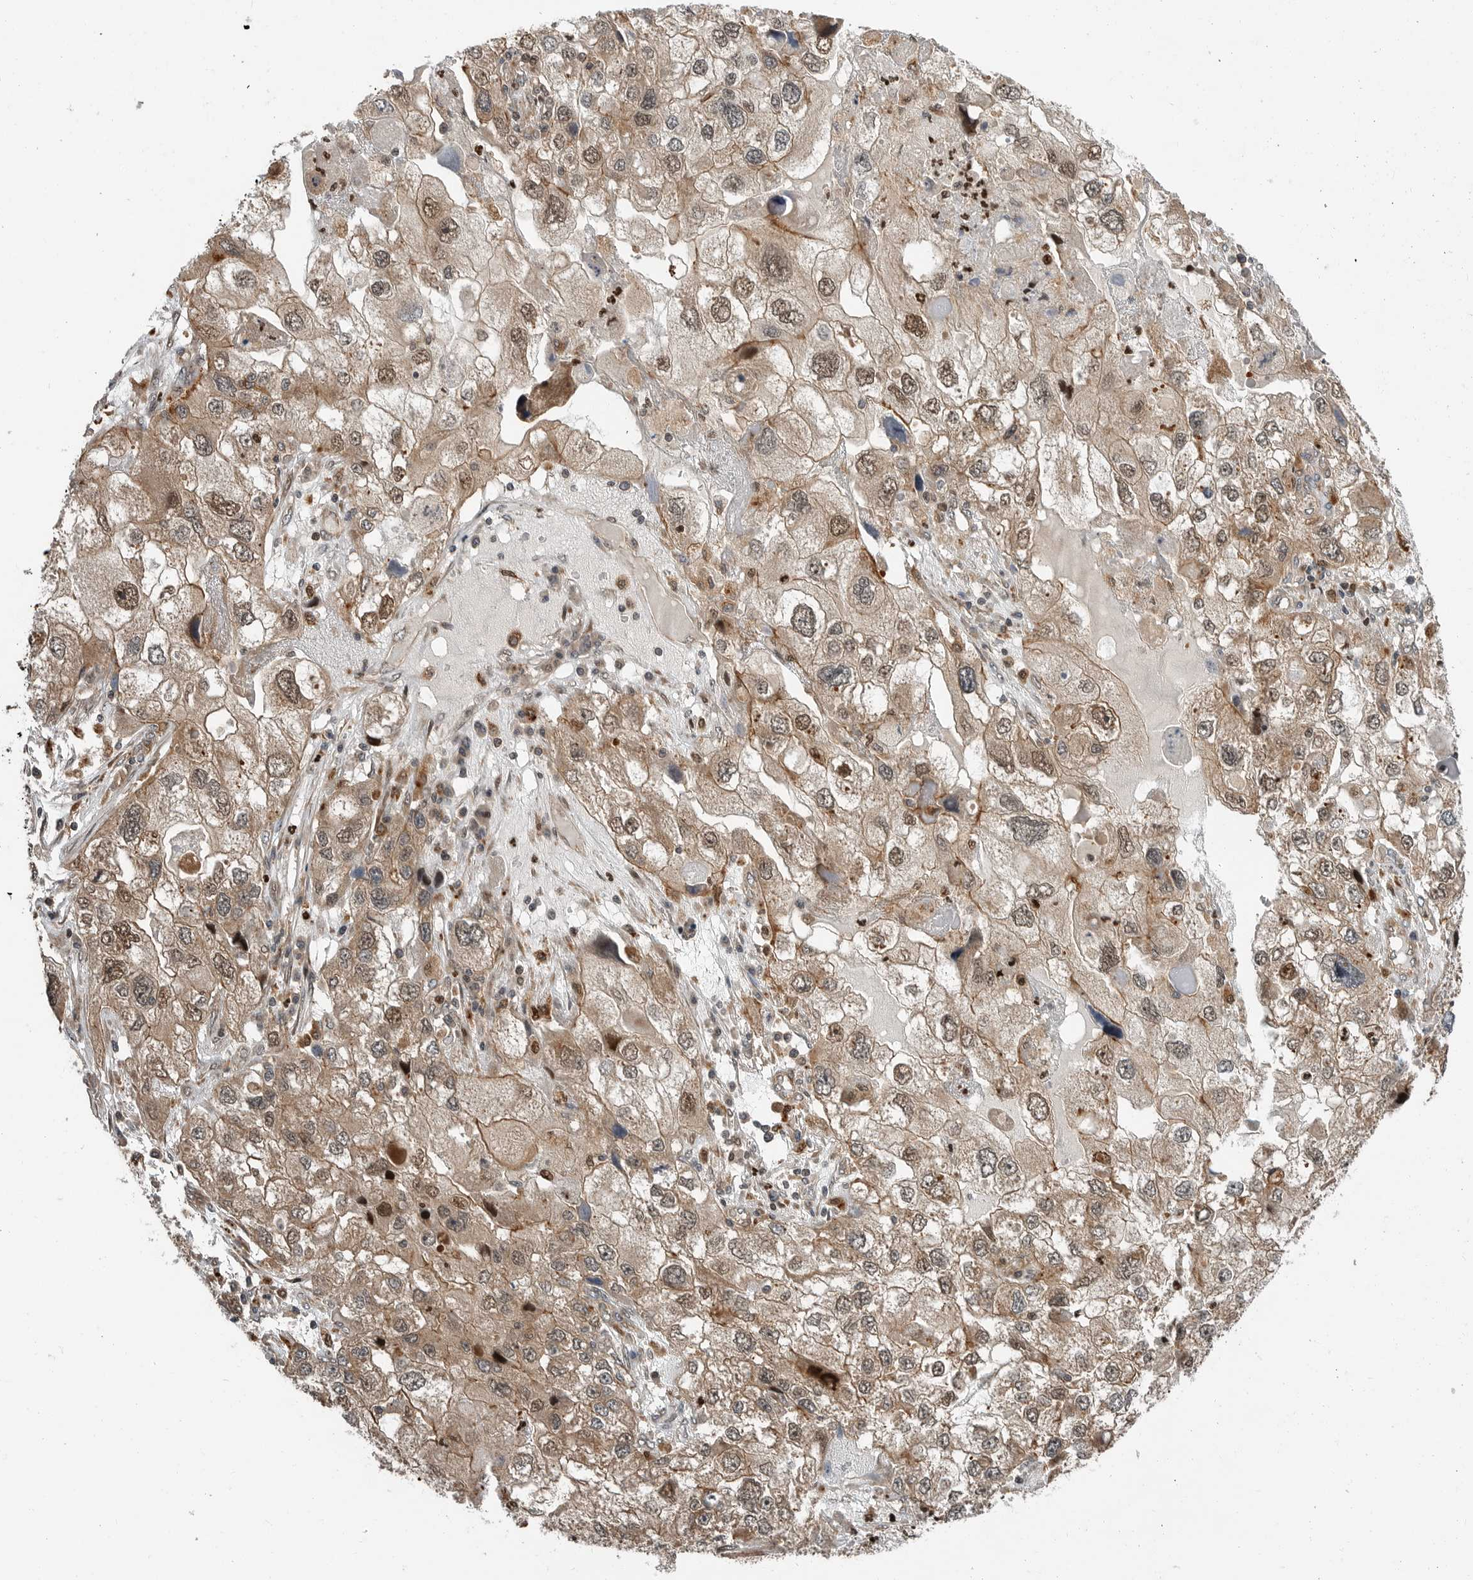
{"staining": {"intensity": "moderate", "quantity": "25%-75%", "location": "cytoplasmic/membranous,nuclear"}, "tissue": "endometrial cancer", "cell_type": "Tumor cells", "image_type": "cancer", "snomed": [{"axis": "morphology", "description": "Adenocarcinoma, NOS"}, {"axis": "topography", "description": "Endometrium"}], "caption": "Immunohistochemistry of human endometrial cancer exhibits medium levels of moderate cytoplasmic/membranous and nuclear positivity in about 25%-75% of tumor cells.", "gene": "STRAP", "patient": {"sex": "female", "age": 49}}